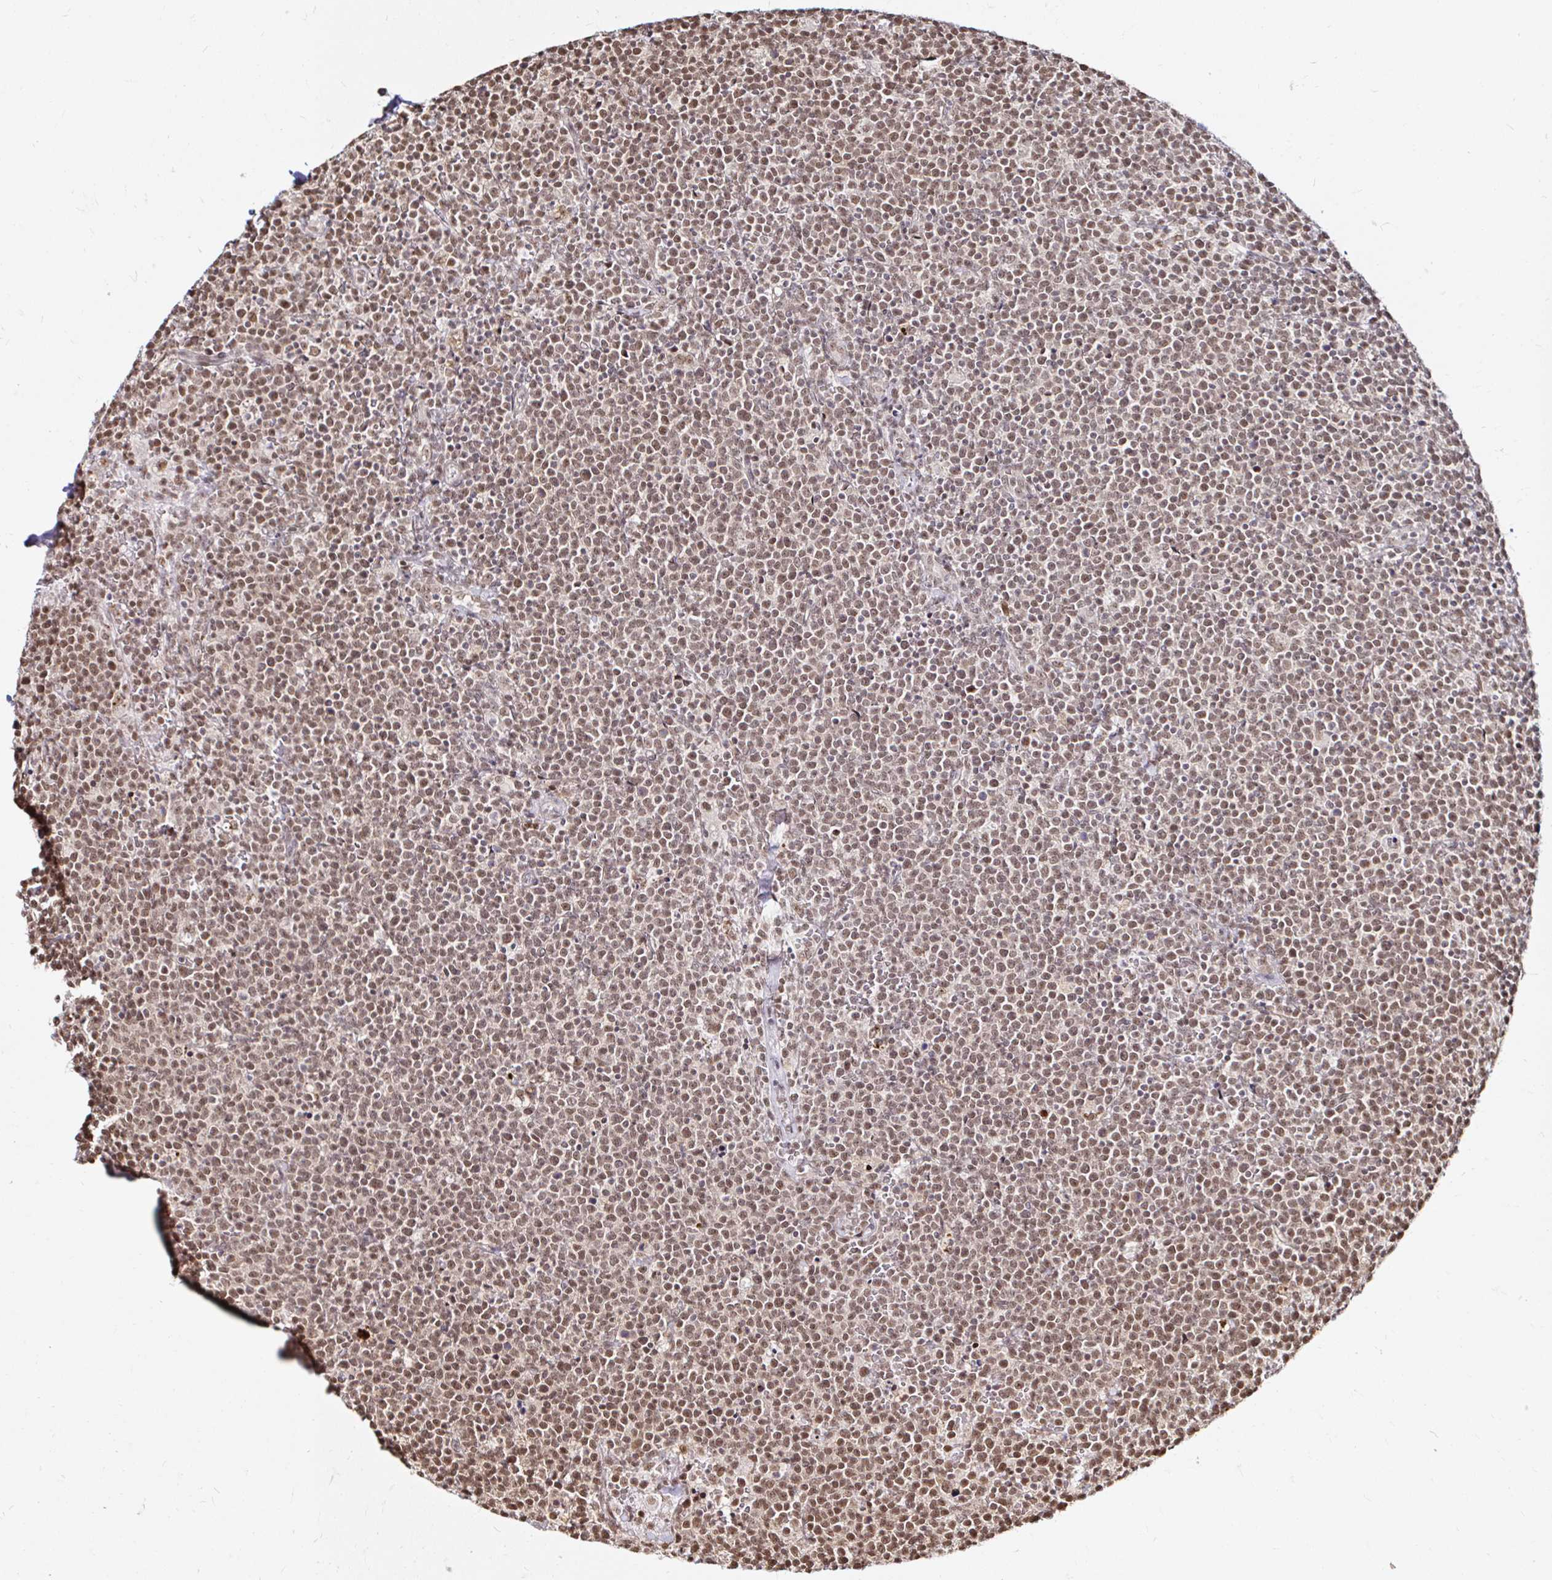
{"staining": {"intensity": "moderate", "quantity": ">75%", "location": "nuclear"}, "tissue": "lymphoma", "cell_type": "Tumor cells", "image_type": "cancer", "snomed": [{"axis": "morphology", "description": "Malignant lymphoma, non-Hodgkin's type, High grade"}, {"axis": "topography", "description": "Lymph node"}], "caption": "Tumor cells display medium levels of moderate nuclear expression in about >75% of cells in lymphoma. The staining was performed using DAB (3,3'-diaminobenzidine) to visualize the protein expression in brown, while the nuclei were stained in blue with hematoxylin (Magnification: 20x).", "gene": "SNRPC", "patient": {"sex": "male", "age": 61}}